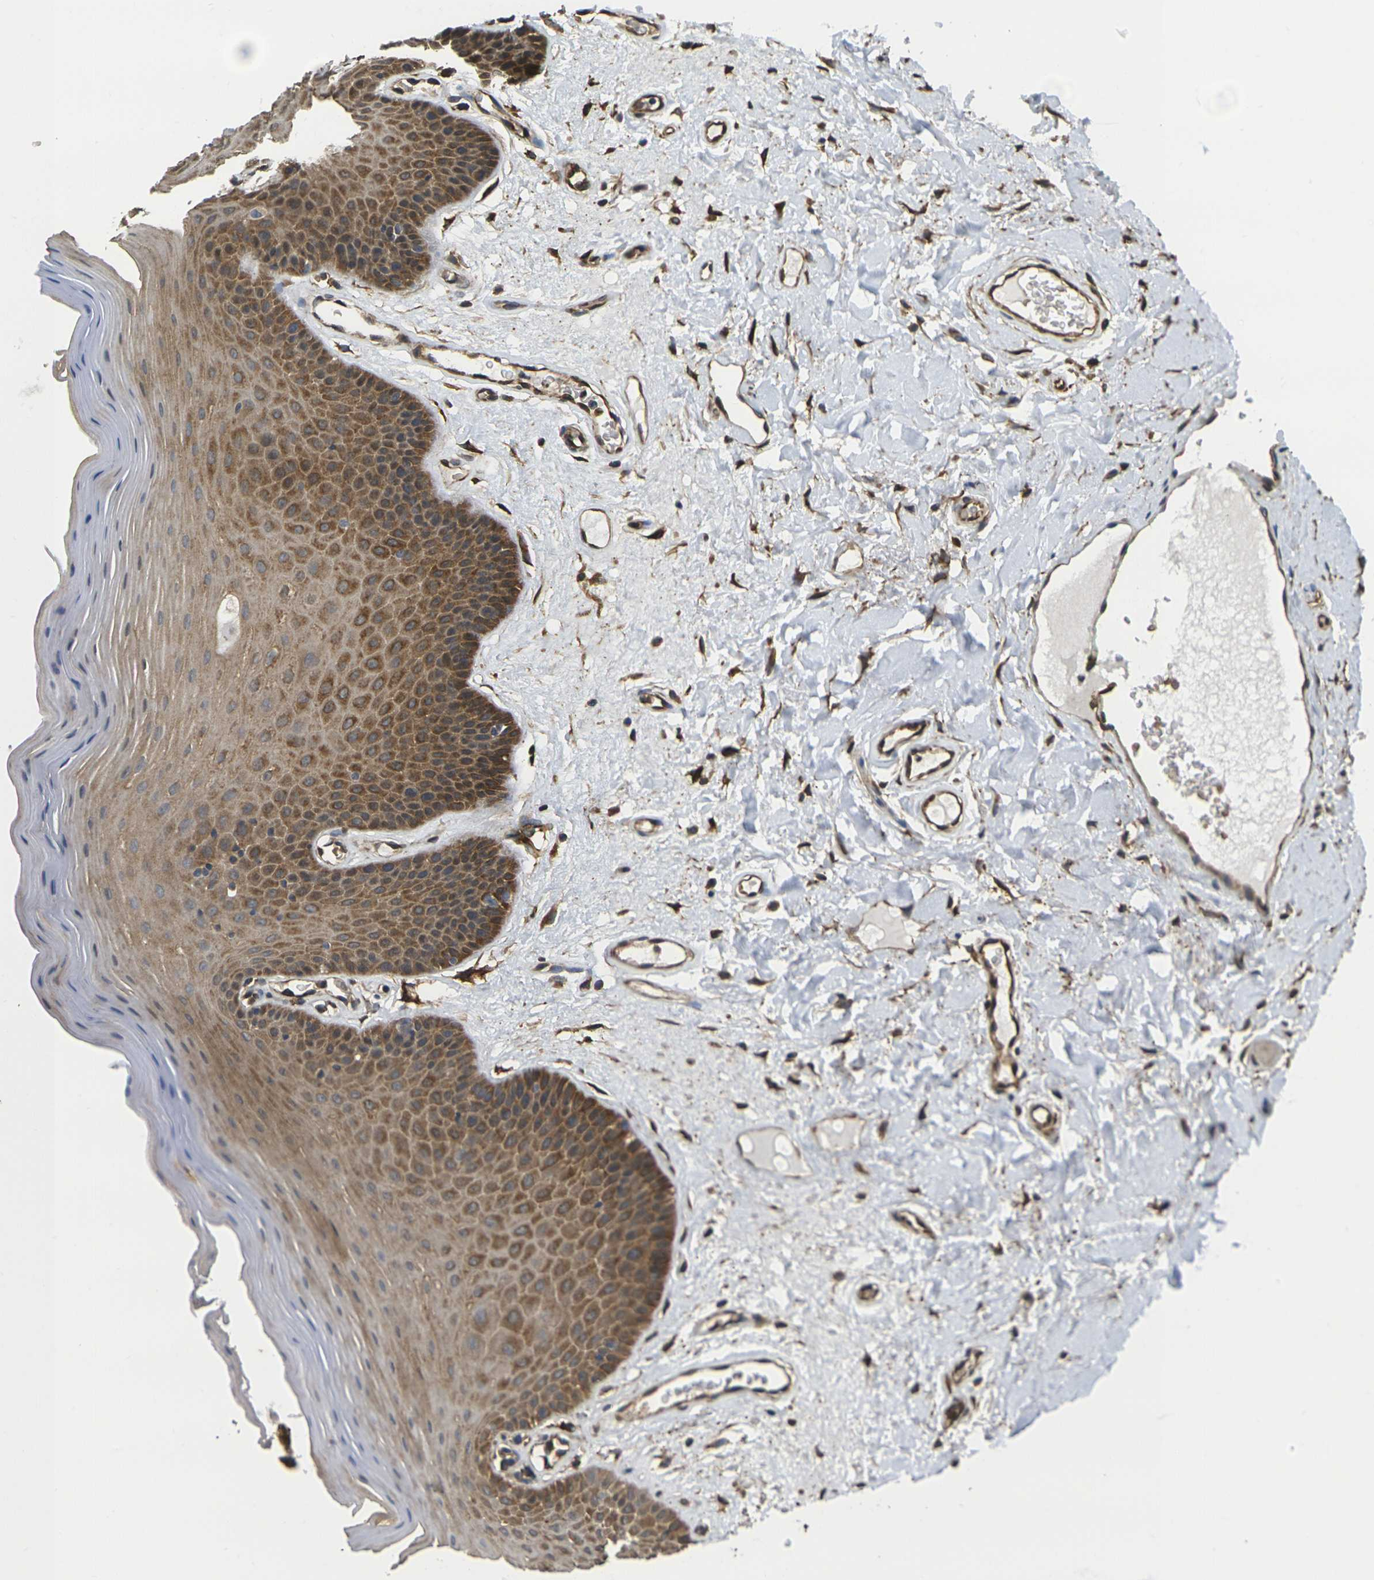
{"staining": {"intensity": "strong", "quantity": ">75%", "location": "cytoplasmic/membranous"}, "tissue": "oral mucosa", "cell_type": "Squamous epithelial cells", "image_type": "normal", "snomed": [{"axis": "morphology", "description": "Normal tissue, NOS"}, {"axis": "morphology", "description": "Squamous cell carcinoma, NOS"}, {"axis": "topography", "description": "Skeletal muscle"}, {"axis": "topography", "description": "Adipose tissue"}, {"axis": "topography", "description": "Vascular tissue"}, {"axis": "topography", "description": "Oral tissue"}, {"axis": "topography", "description": "Peripheral nerve tissue"}, {"axis": "topography", "description": "Head-Neck"}], "caption": "Brown immunohistochemical staining in benign oral mucosa reveals strong cytoplasmic/membranous expression in approximately >75% of squamous epithelial cells.", "gene": "CAST", "patient": {"sex": "male", "age": 71}}